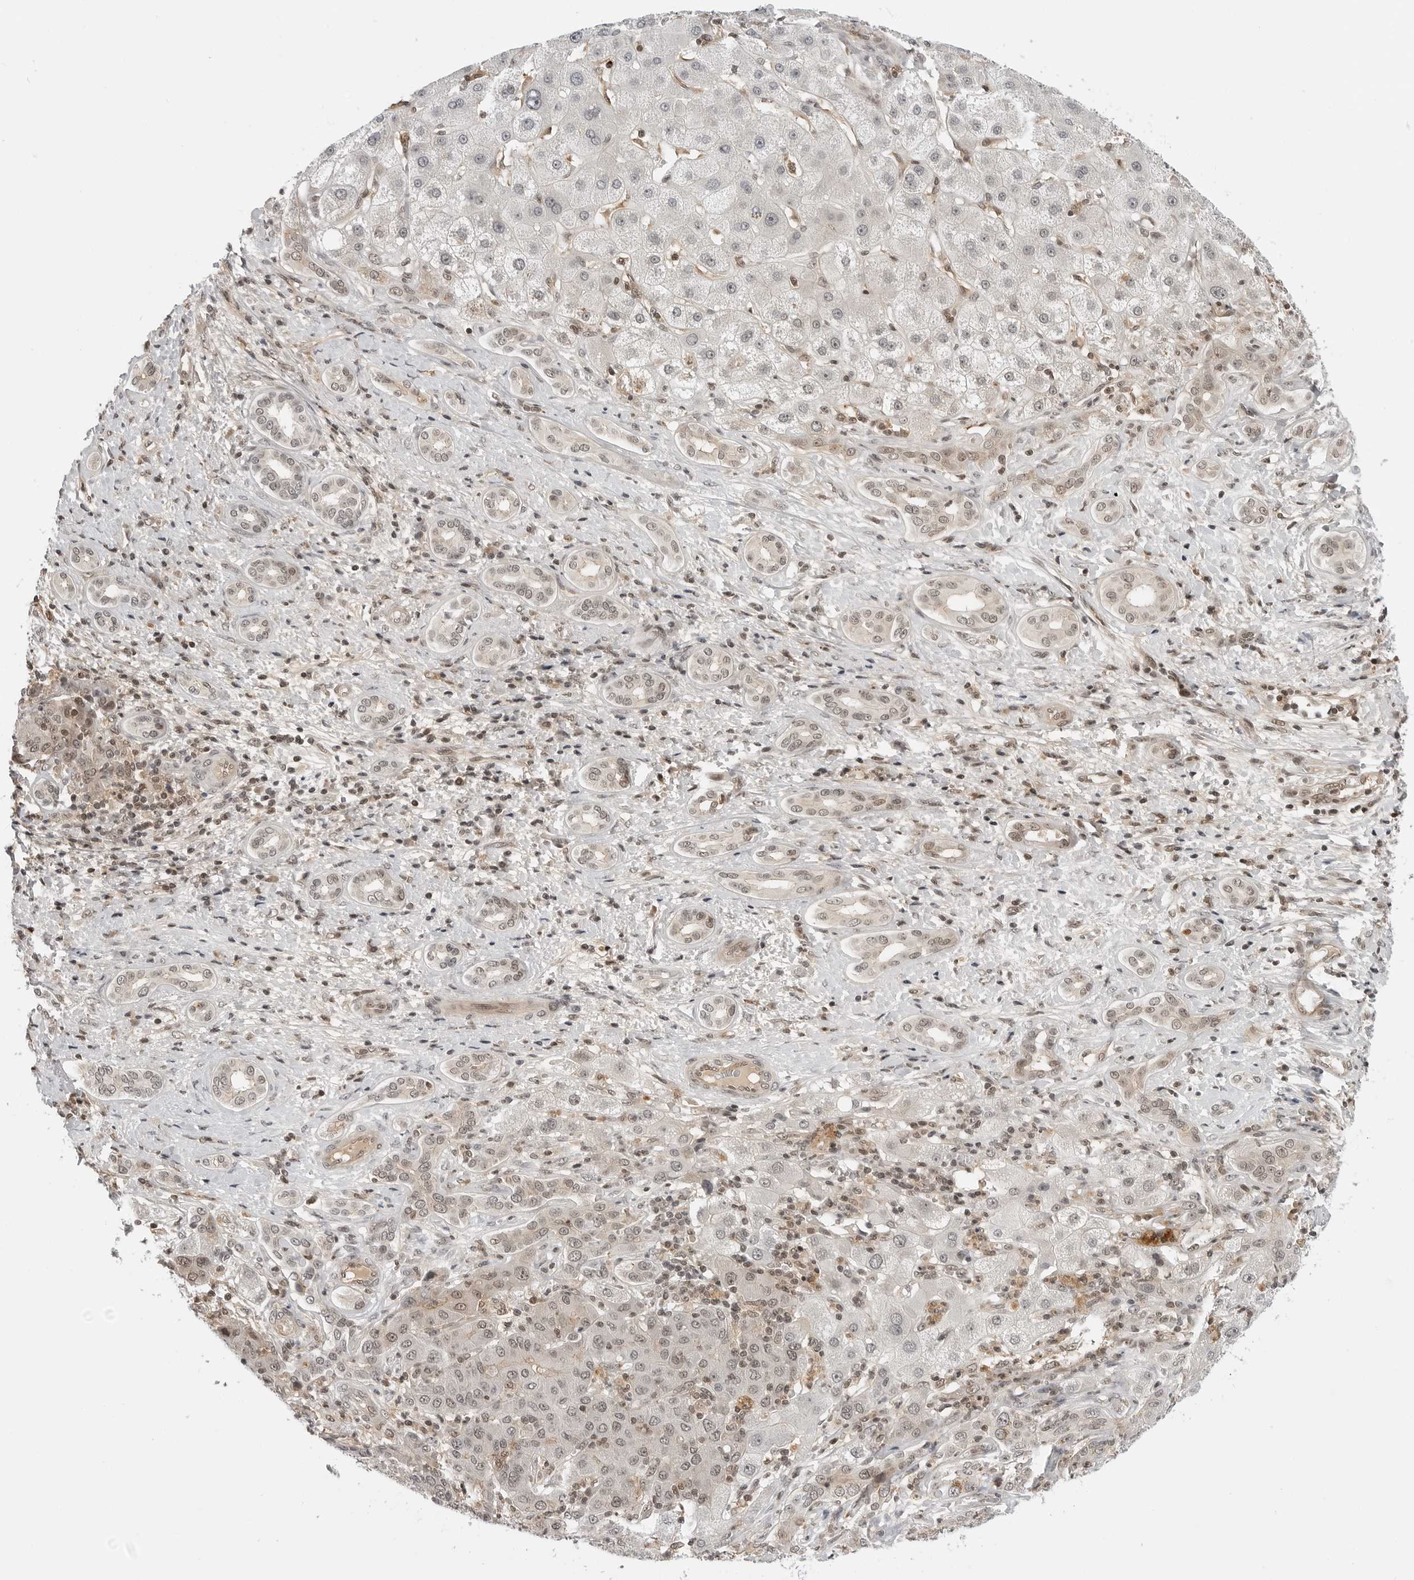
{"staining": {"intensity": "weak", "quantity": ">75%", "location": "nuclear"}, "tissue": "liver cancer", "cell_type": "Tumor cells", "image_type": "cancer", "snomed": [{"axis": "morphology", "description": "Carcinoma, Hepatocellular, NOS"}, {"axis": "topography", "description": "Liver"}], "caption": "Protein expression by IHC reveals weak nuclear staining in about >75% of tumor cells in hepatocellular carcinoma (liver).", "gene": "C8orf33", "patient": {"sex": "male", "age": 65}}